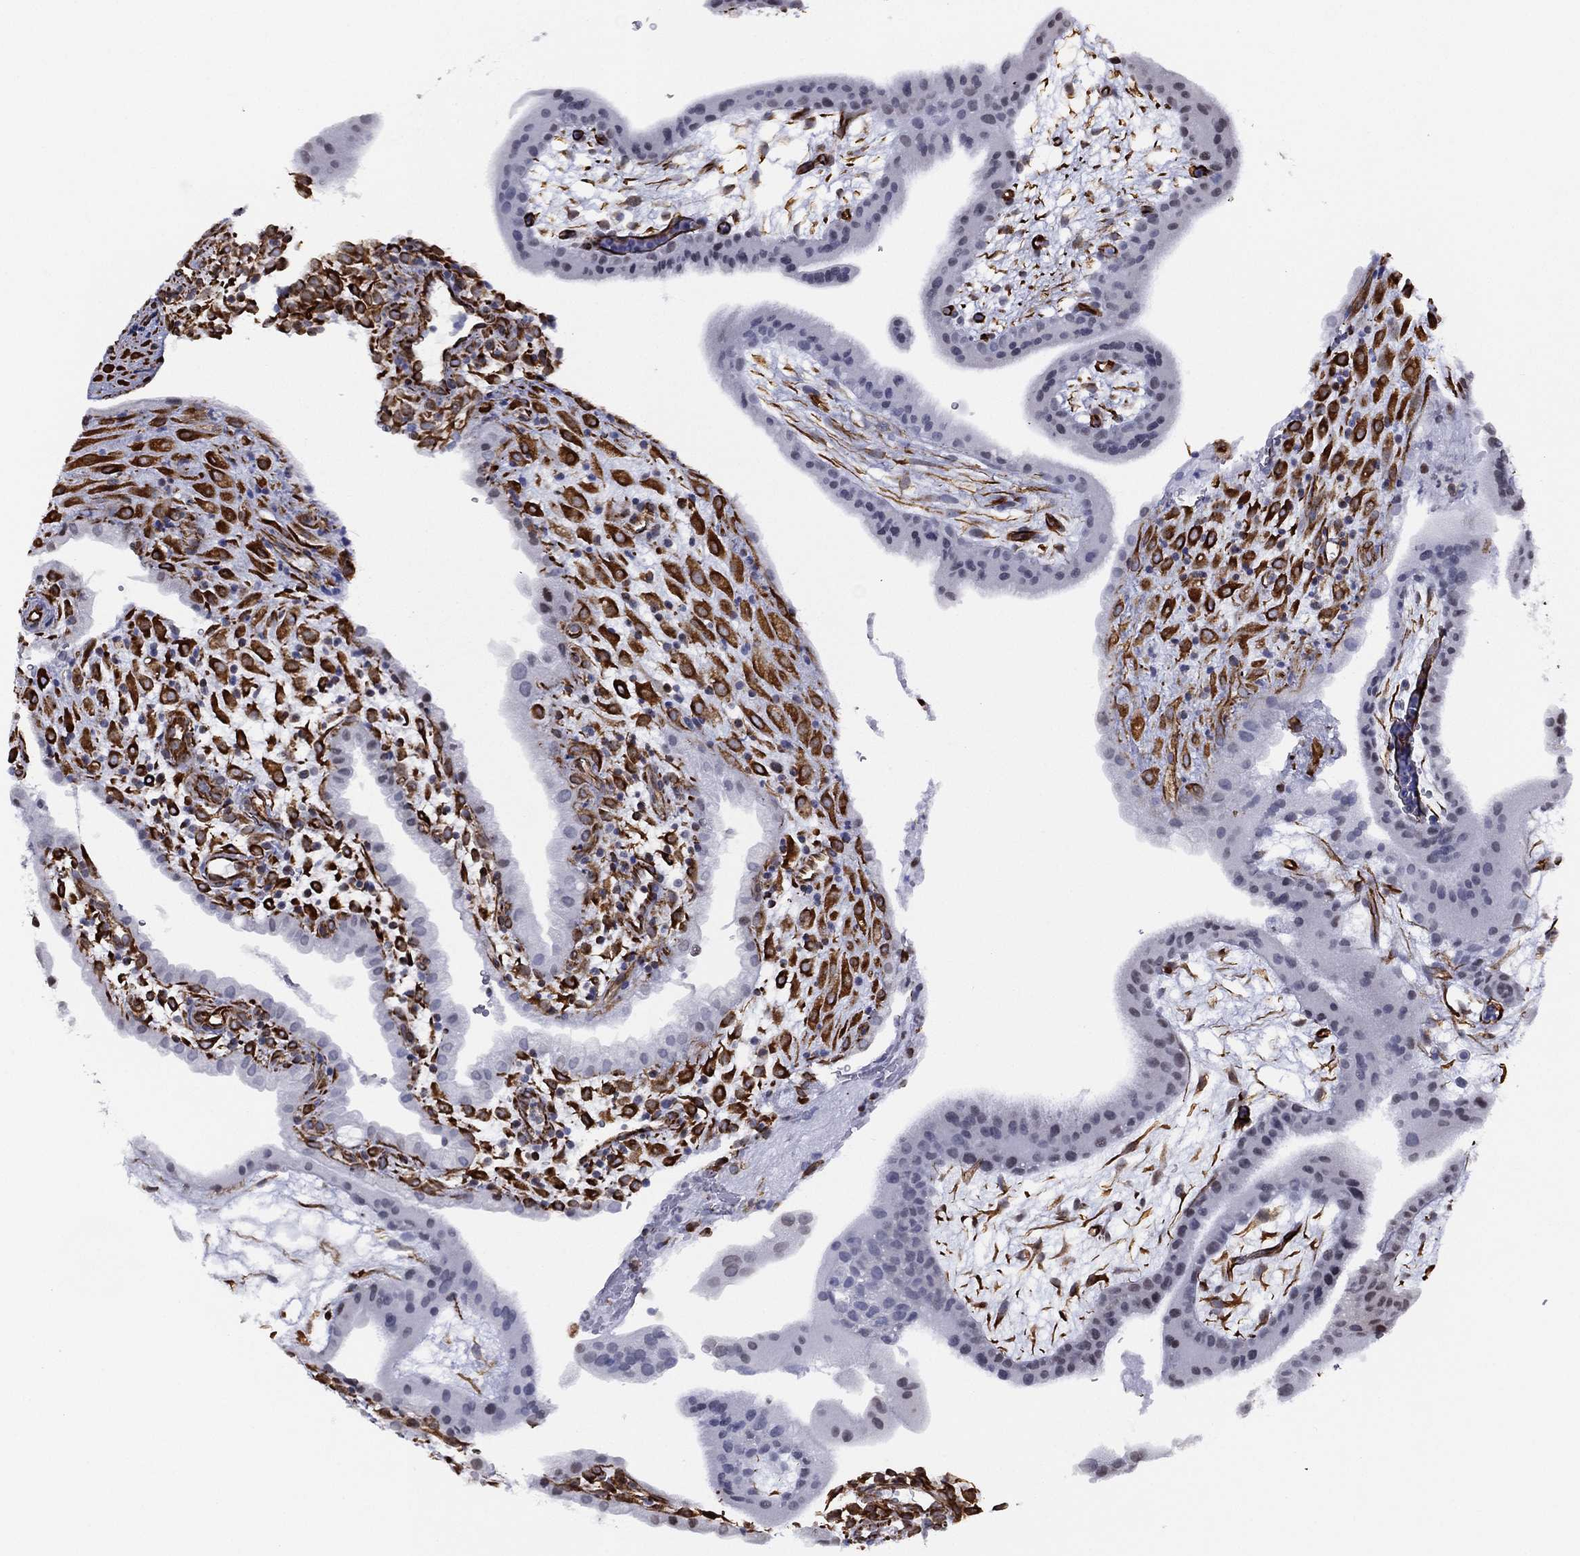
{"staining": {"intensity": "strong", "quantity": ">75%", "location": "cytoplasmic/membranous"}, "tissue": "placenta", "cell_type": "Decidual cells", "image_type": "normal", "snomed": [{"axis": "morphology", "description": "Normal tissue, NOS"}, {"axis": "topography", "description": "Placenta"}], "caption": "The micrograph shows staining of normal placenta, revealing strong cytoplasmic/membranous protein staining (brown color) within decidual cells. The protein is shown in brown color, while the nuclei are stained blue.", "gene": "MAS1", "patient": {"sex": "female", "age": 19}}